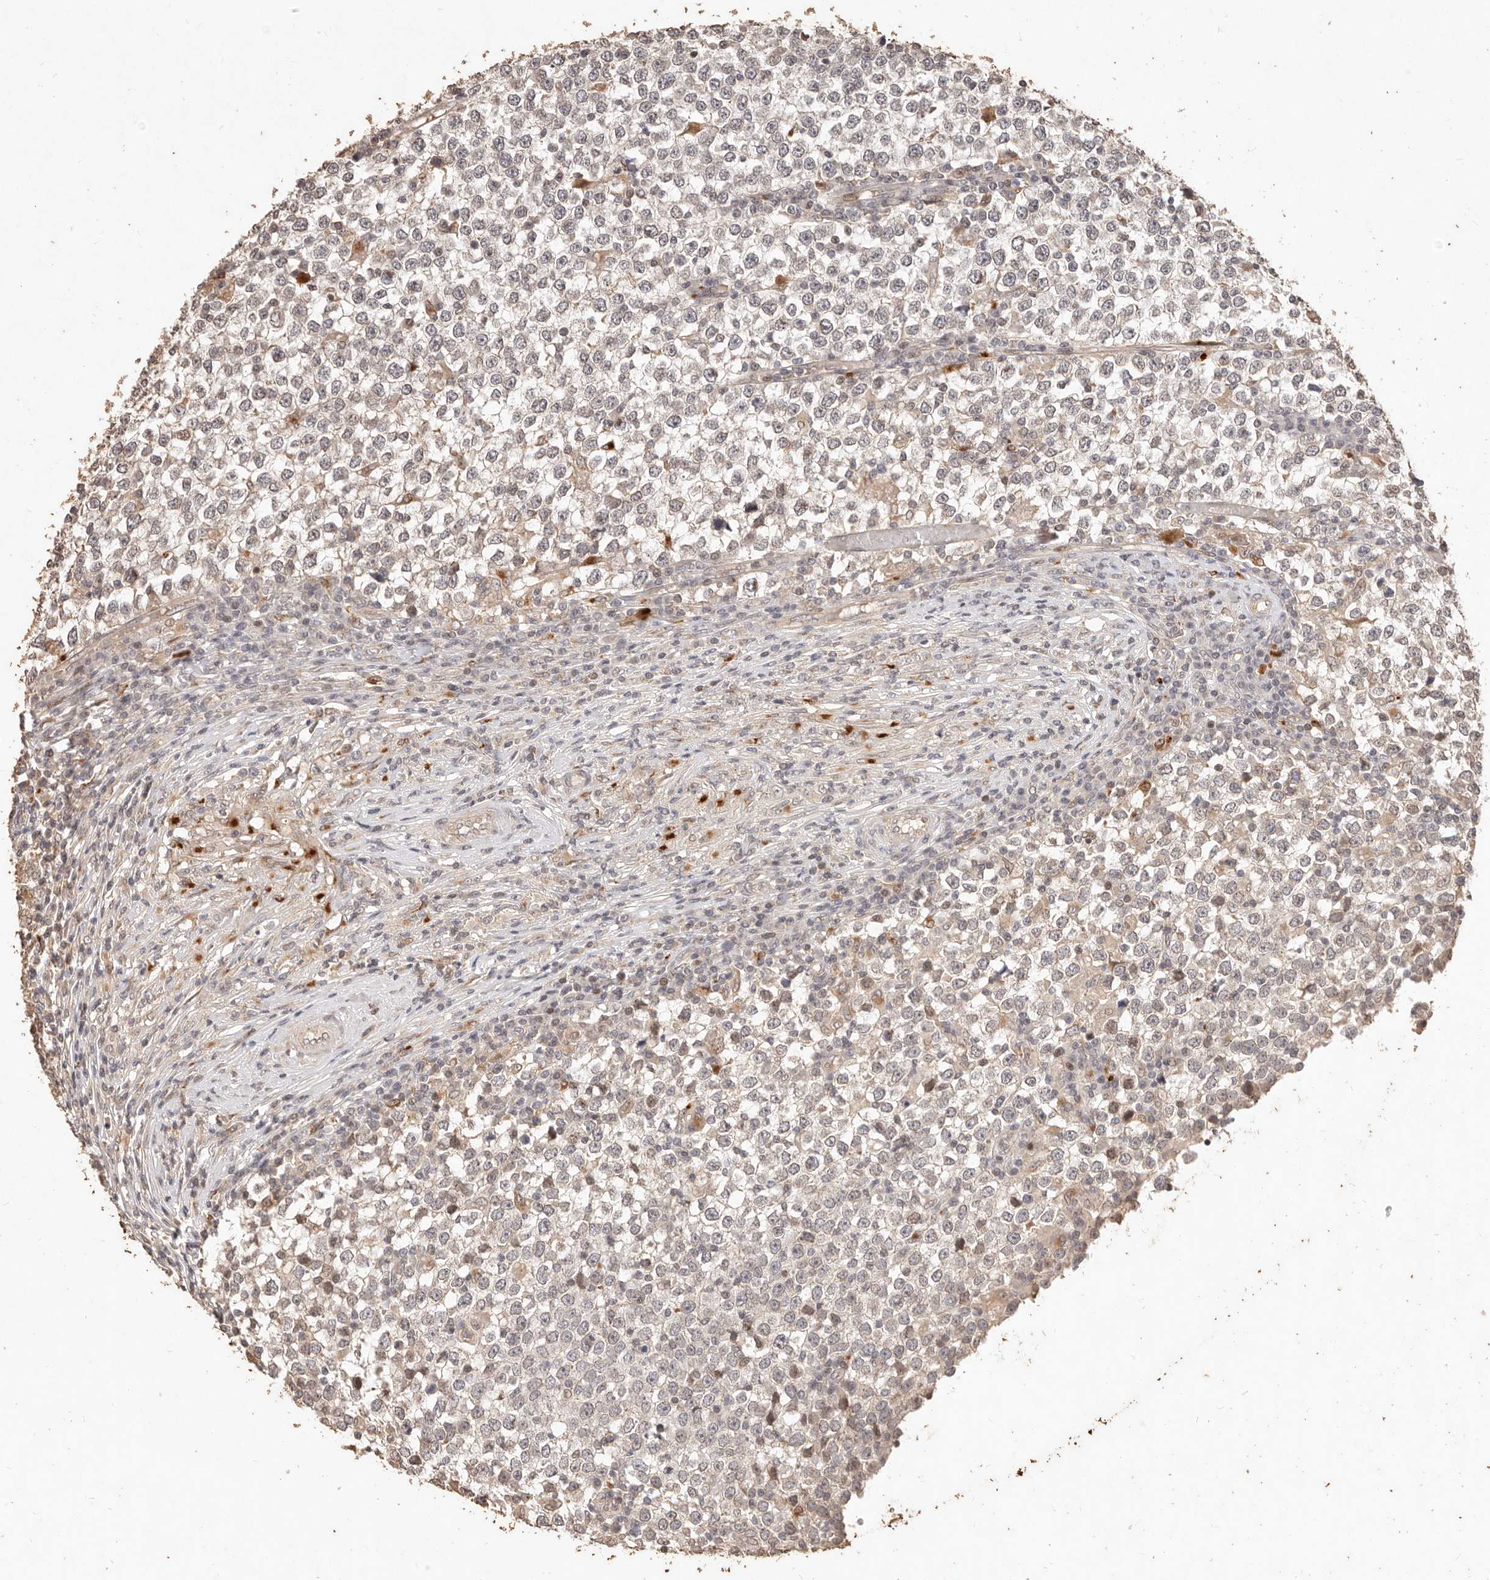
{"staining": {"intensity": "negative", "quantity": "none", "location": "none"}, "tissue": "testis cancer", "cell_type": "Tumor cells", "image_type": "cancer", "snomed": [{"axis": "morphology", "description": "Seminoma, NOS"}, {"axis": "topography", "description": "Testis"}], "caption": "IHC photomicrograph of testis cancer stained for a protein (brown), which displays no positivity in tumor cells.", "gene": "KIF9", "patient": {"sex": "male", "age": 65}}